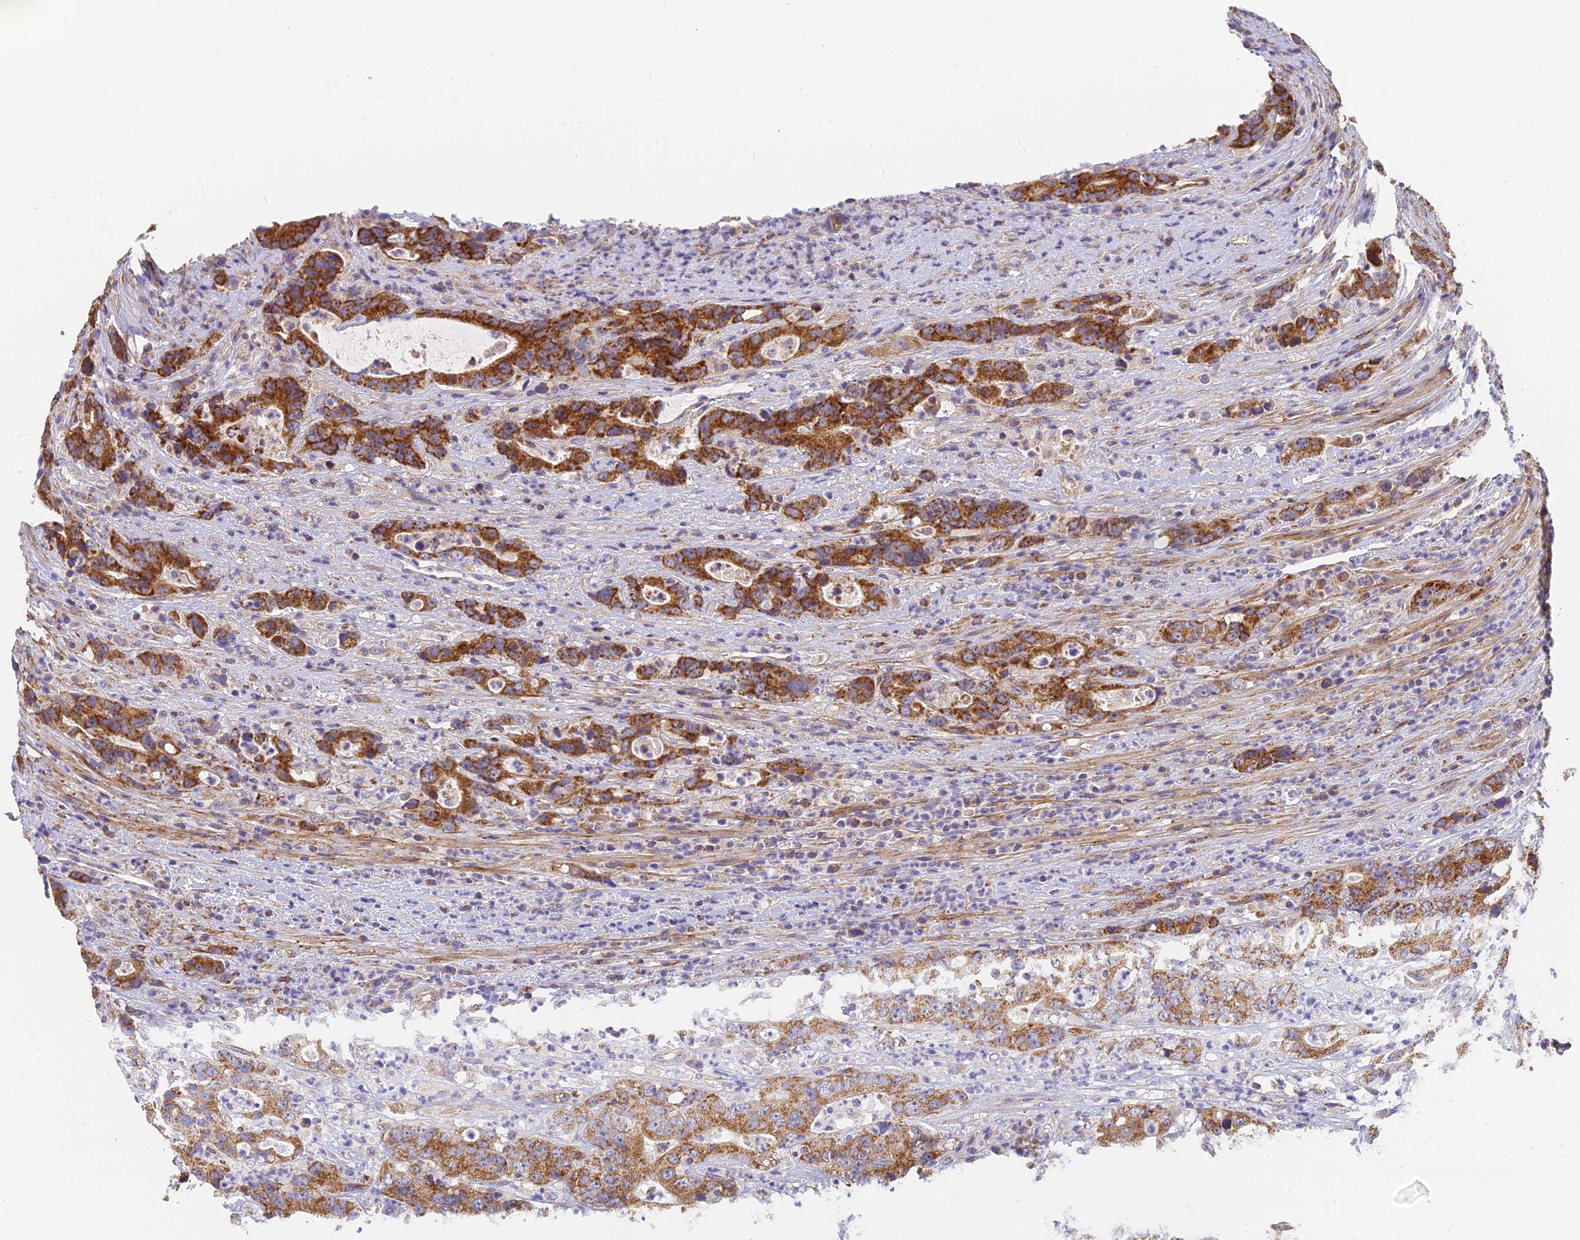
{"staining": {"intensity": "strong", "quantity": ">75%", "location": "cytoplasmic/membranous"}, "tissue": "colorectal cancer", "cell_type": "Tumor cells", "image_type": "cancer", "snomed": [{"axis": "morphology", "description": "Adenocarcinoma, NOS"}, {"axis": "topography", "description": "Colon"}], "caption": "High-magnification brightfield microscopy of colorectal cancer (adenocarcinoma) stained with DAB (3,3'-diaminobenzidine) (brown) and counterstained with hematoxylin (blue). tumor cells exhibit strong cytoplasmic/membranous positivity is seen in approximately>75% of cells. The protein of interest is shown in brown color, while the nuclei are stained blue.", "gene": "MRPL15", "patient": {"sex": "female", "age": 75}}